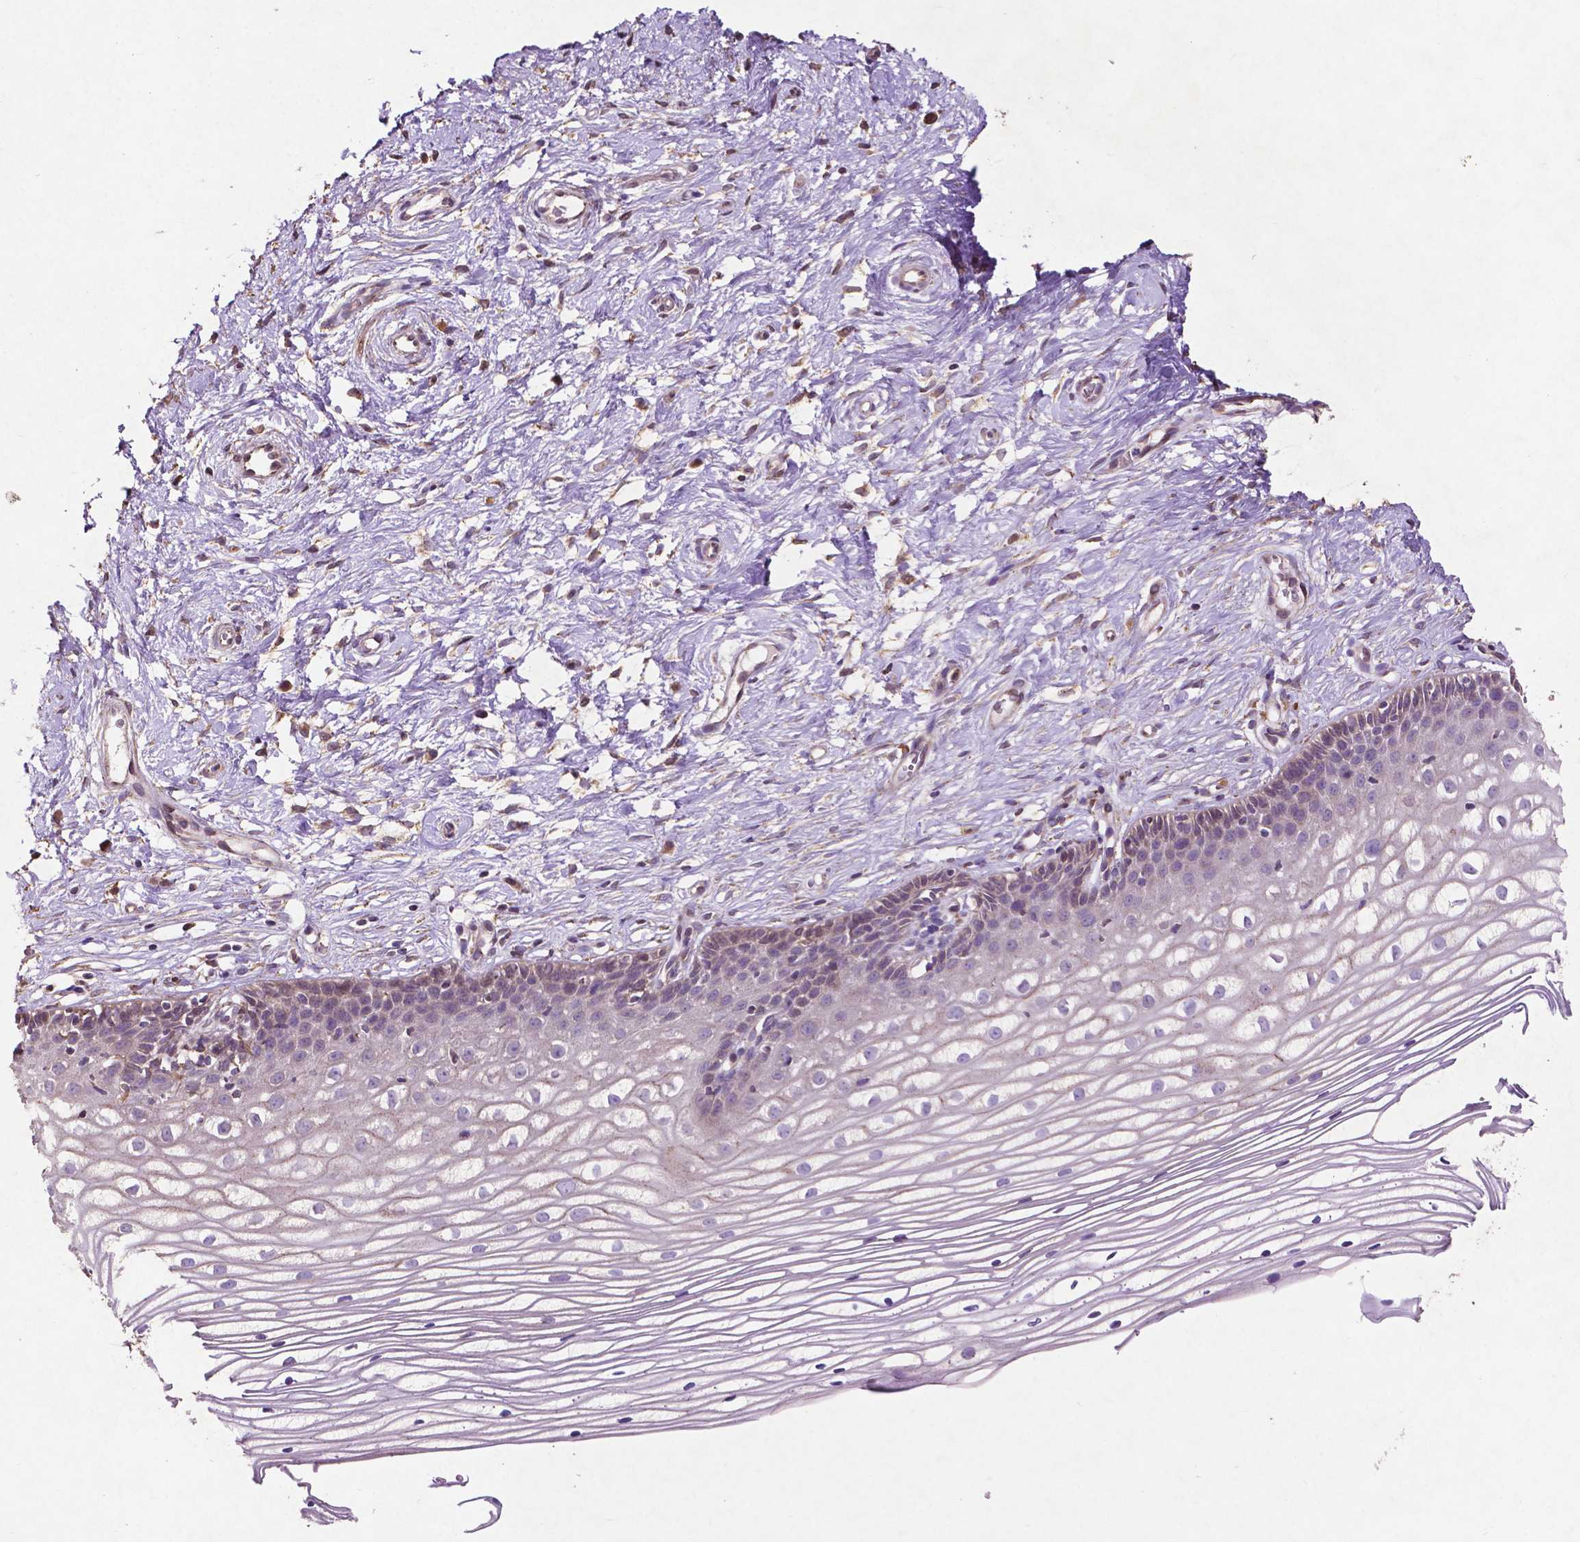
{"staining": {"intensity": "moderate", "quantity": ">75%", "location": "cytoplasmic/membranous"}, "tissue": "cervix", "cell_type": "Glandular cells", "image_type": "normal", "snomed": [{"axis": "morphology", "description": "Normal tissue, NOS"}, {"axis": "topography", "description": "Cervix"}], "caption": "A high-resolution photomicrograph shows IHC staining of benign cervix, which demonstrates moderate cytoplasmic/membranous expression in approximately >75% of glandular cells.", "gene": "MBTPS1", "patient": {"sex": "female", "age": 40}}